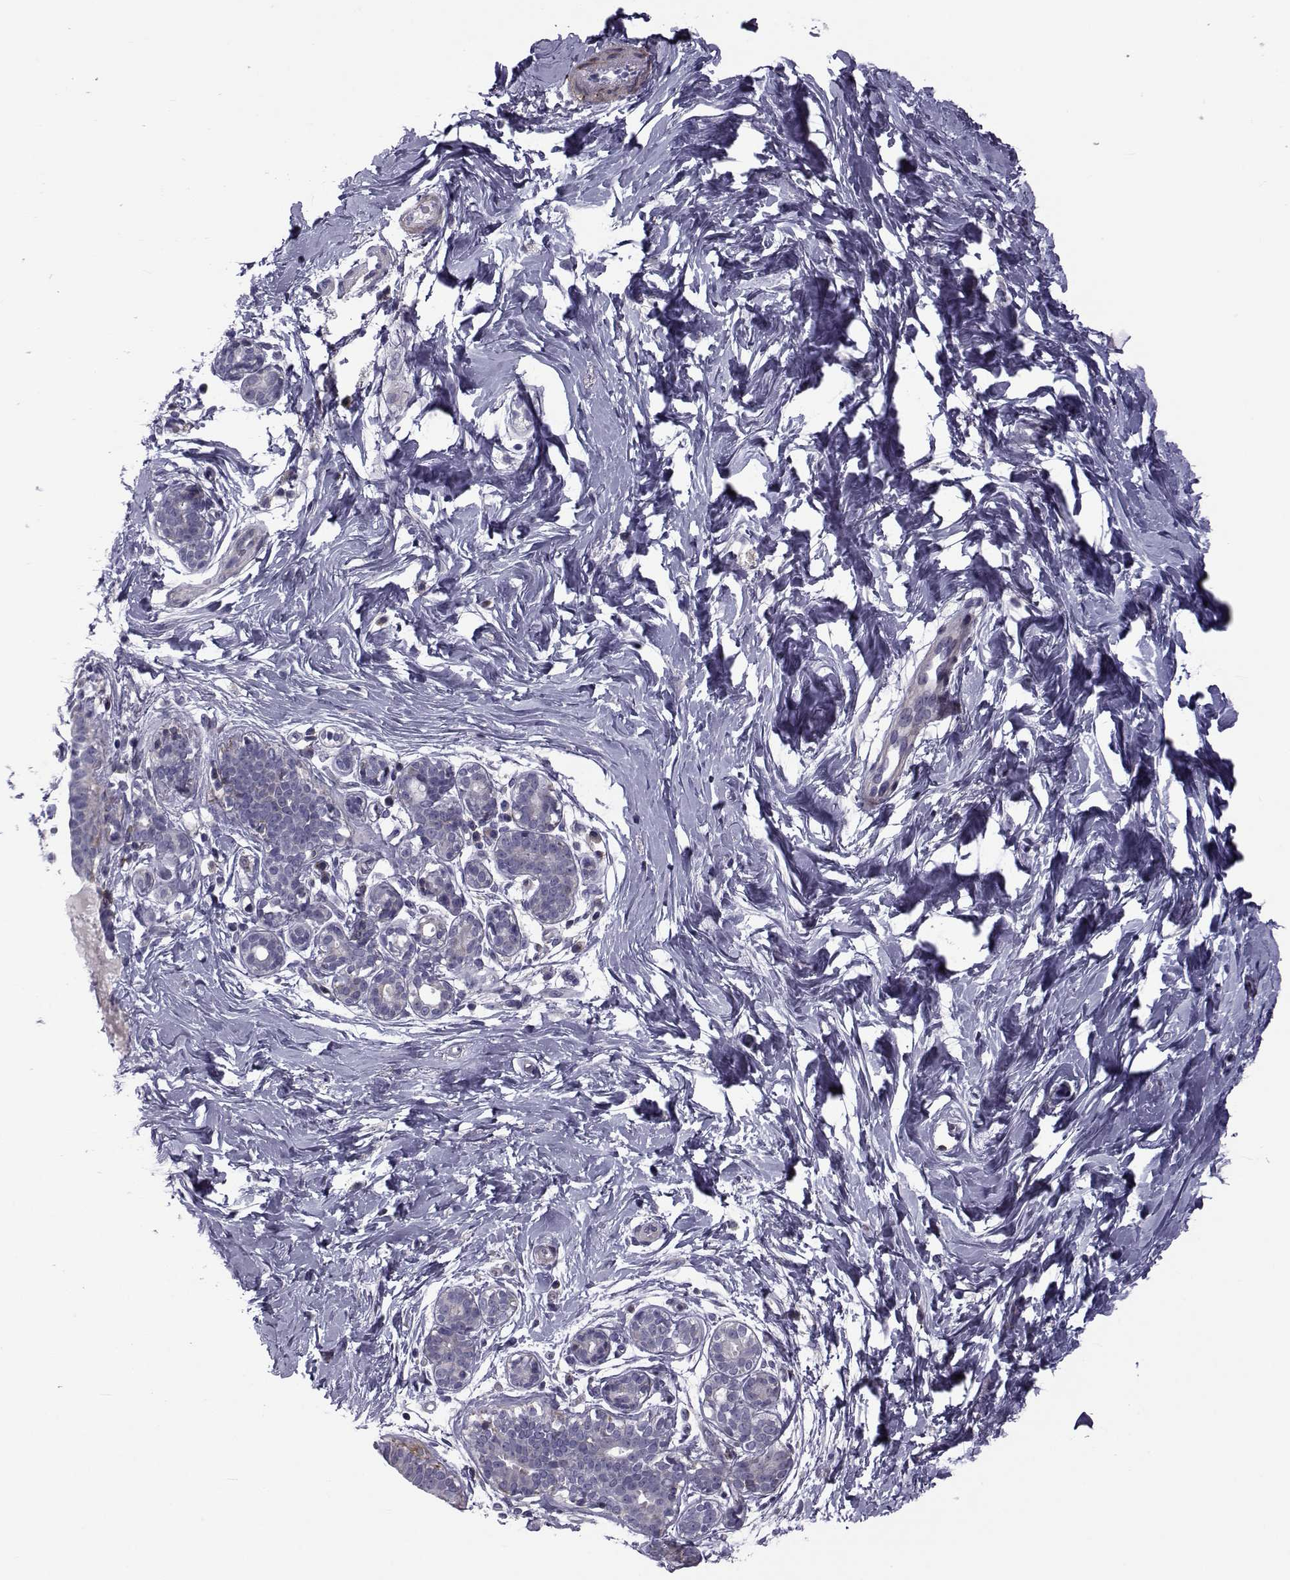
{"staining": {"intensity": "negative", "quantity": "none", "location": "none"}, "tissue": "breast", "cell_type": "Adipocytes", "image_type": "normal", "snomed": [{"axis": "morphology", "description": "Normal tissue, NOS"}, {"axis": "topography", "description": "Breast"}], "caption": "IHC of normal breast exhibits no expression in adipocytes.", "gene": "LRRC27", "patient": {"sex": "female", "age": 37}}